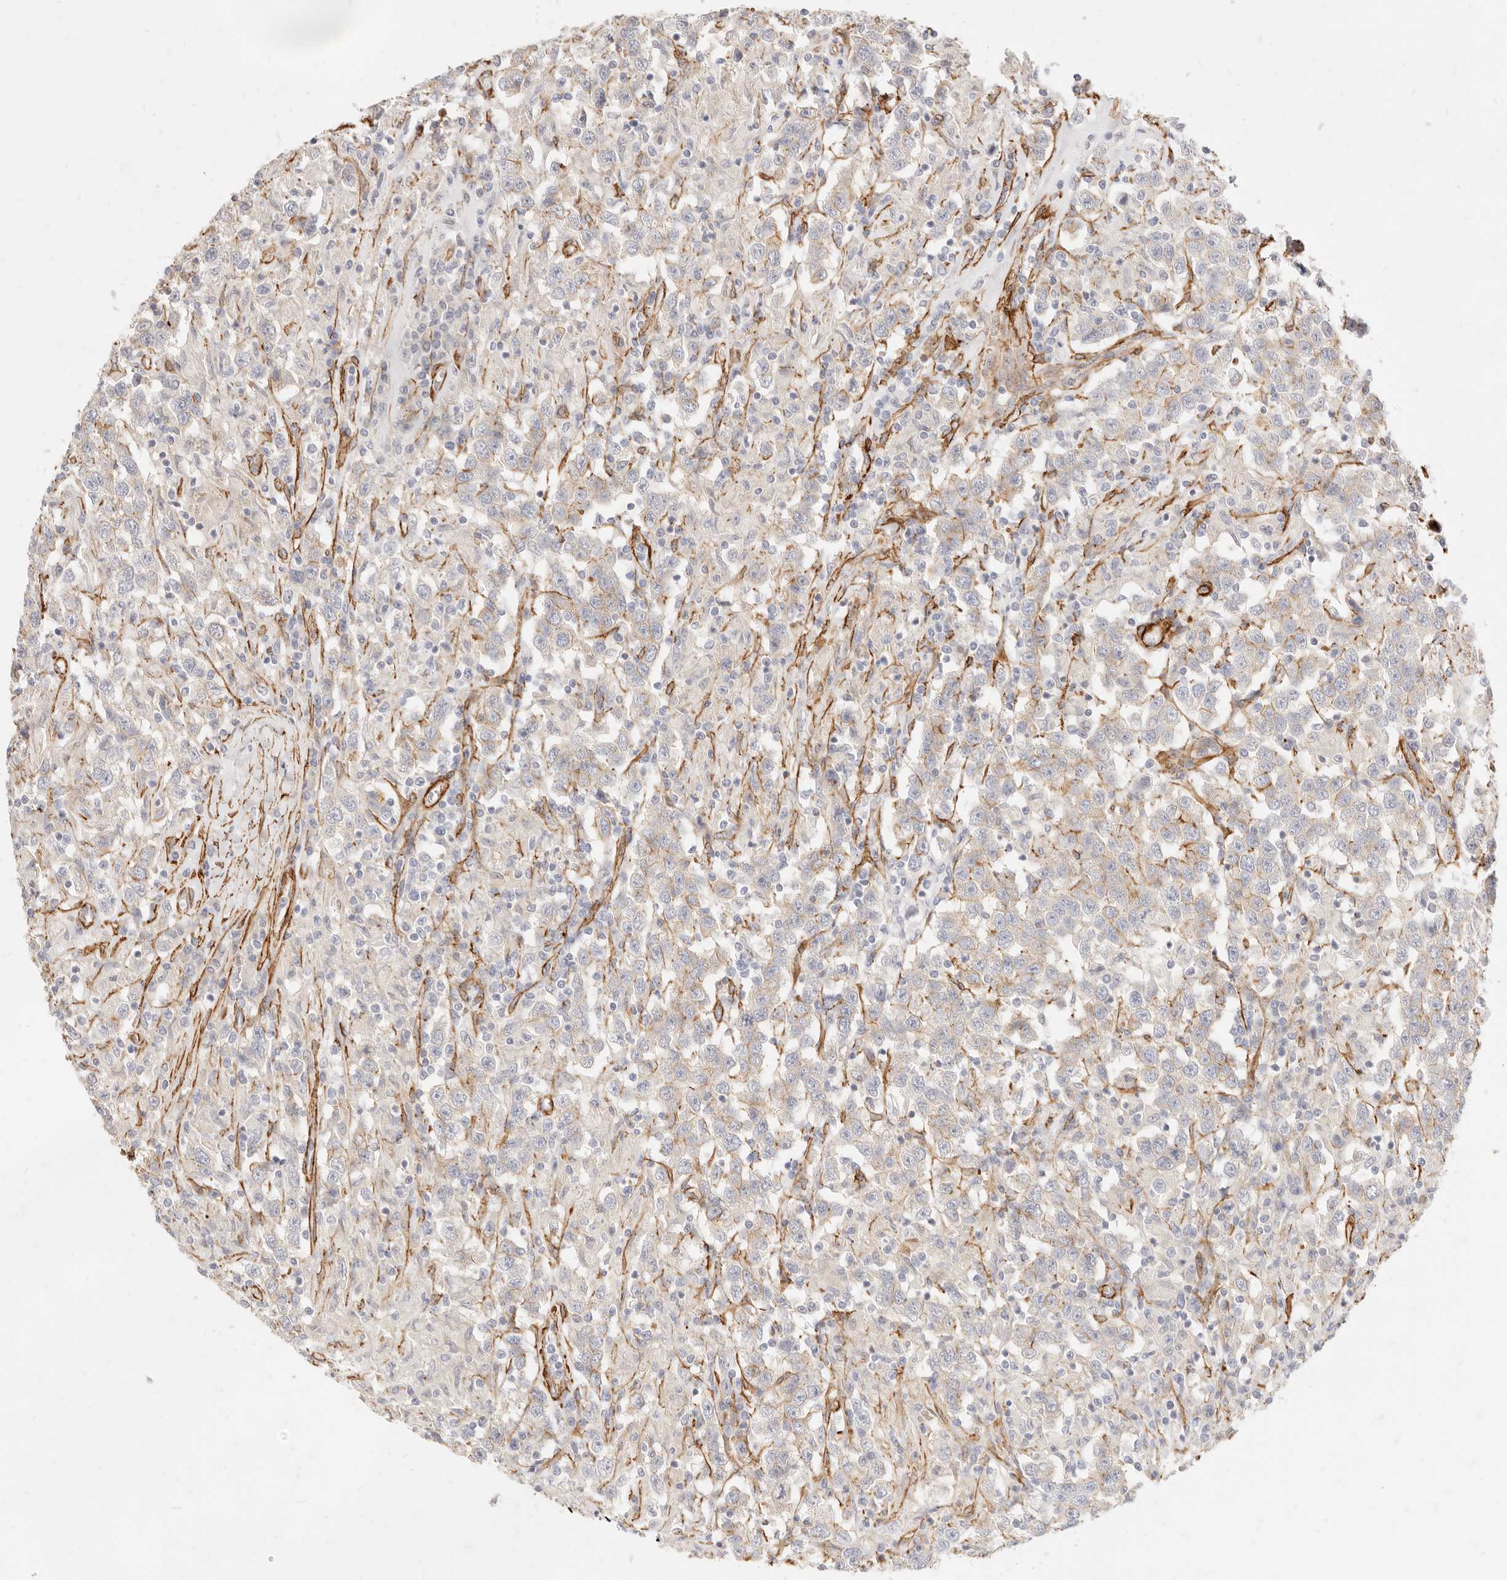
{"staining": {"intensity": "weak", "quantity": "<25%", "location": "cytoplasmic/membranous"}, "tissue": "testis cancer", "cell_type": "Tumor cells", "image_type": "cancer", "snomed": [{"axis": "morphology", "description": "Seminoma, NOS"}, {"axis": "topography", "description": "Testis"}], "caption": "This is an immunohistochemistry (IHC) image of testis seminoma. There is no staining in tumor cells.", "gene": "TMTC2", "patient": {"sex": "male", "age": 41}}